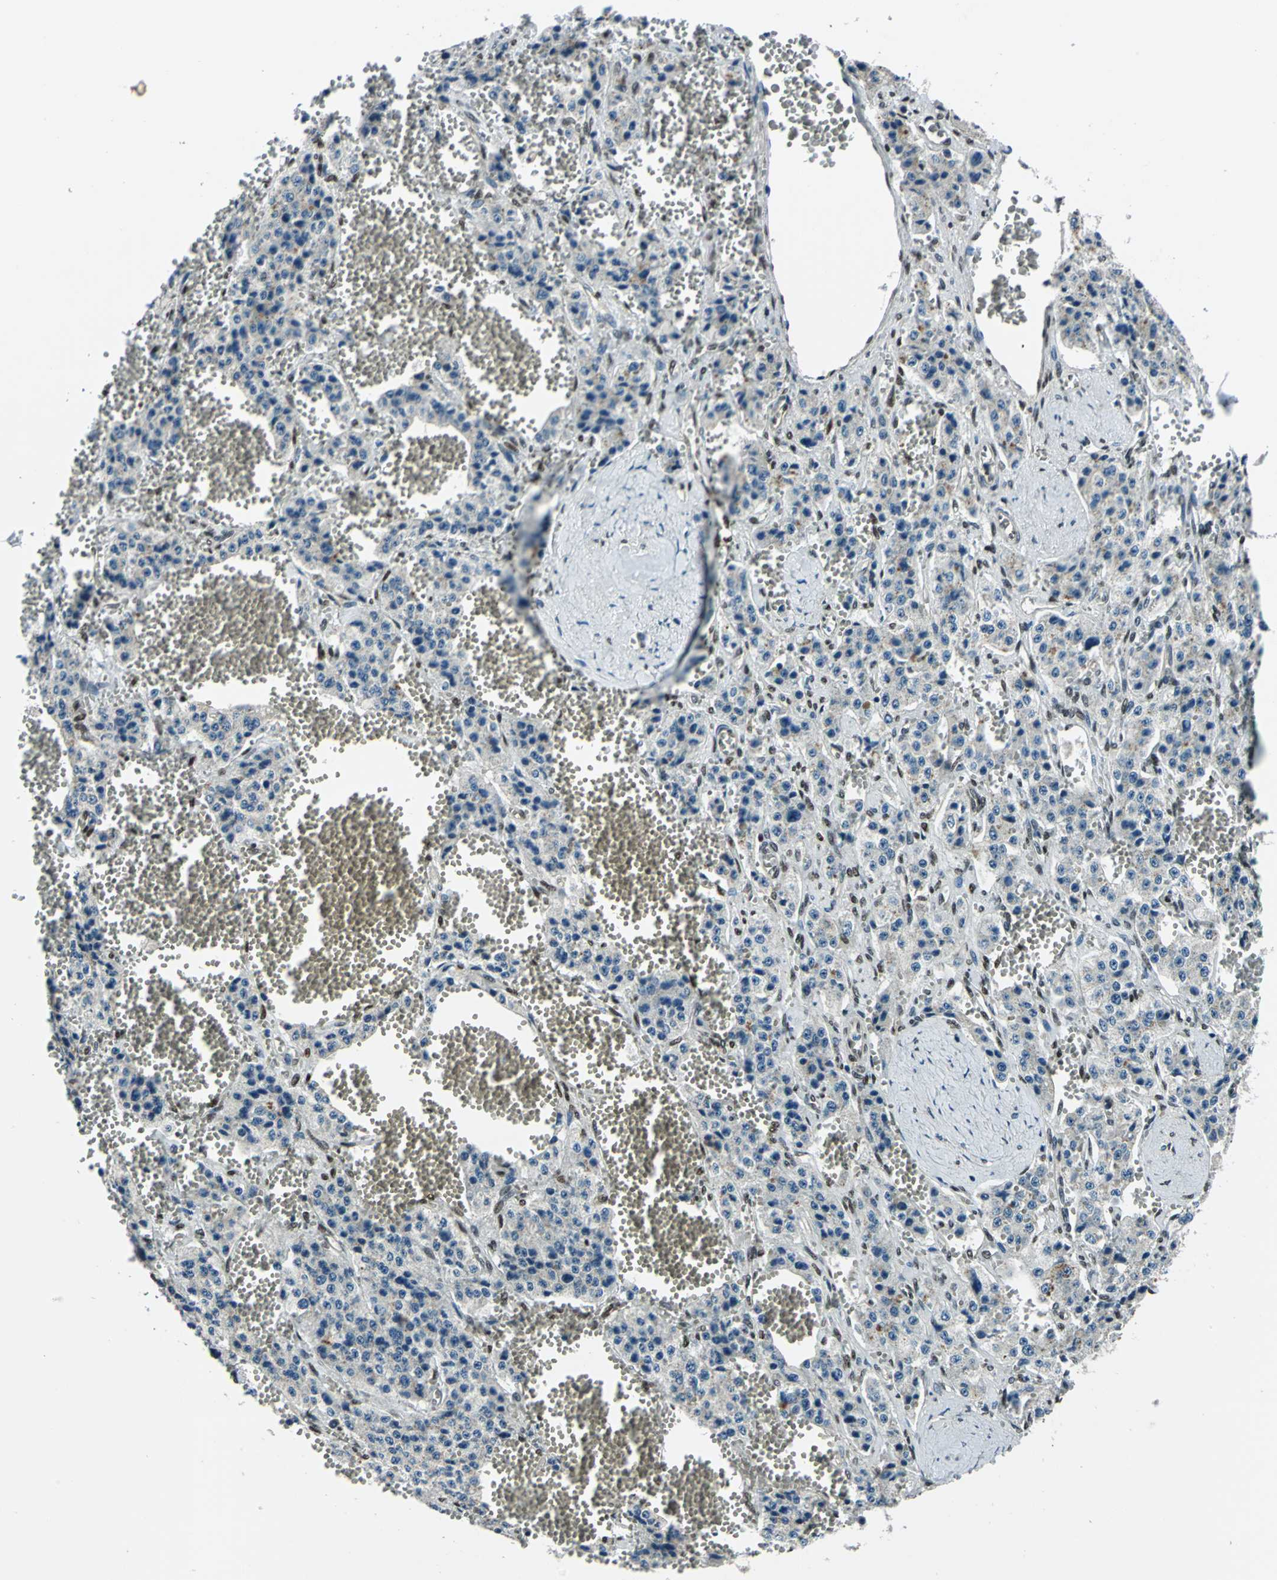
{"staining": {"intensity": "weak", "quantity": "25%-75%", "location": "cytoplasmic/membranous"}, "tissue": "carcinoid", "cell_type": "Tumor cells", "image_type": "cancer", "snomed": [{"axis": "morphology", "description": "Carcinoid, malignant, NOS"}, {"axis": "topography", "description": "Small intestine"}], "caption": "A low amount of weak cytoplasmic/membranous expression is present in approximately 25%-75% of tumor cells in carcinoid tissue.", "gene": "NFIA", "patient": {"sex": "male", "age": 52}}